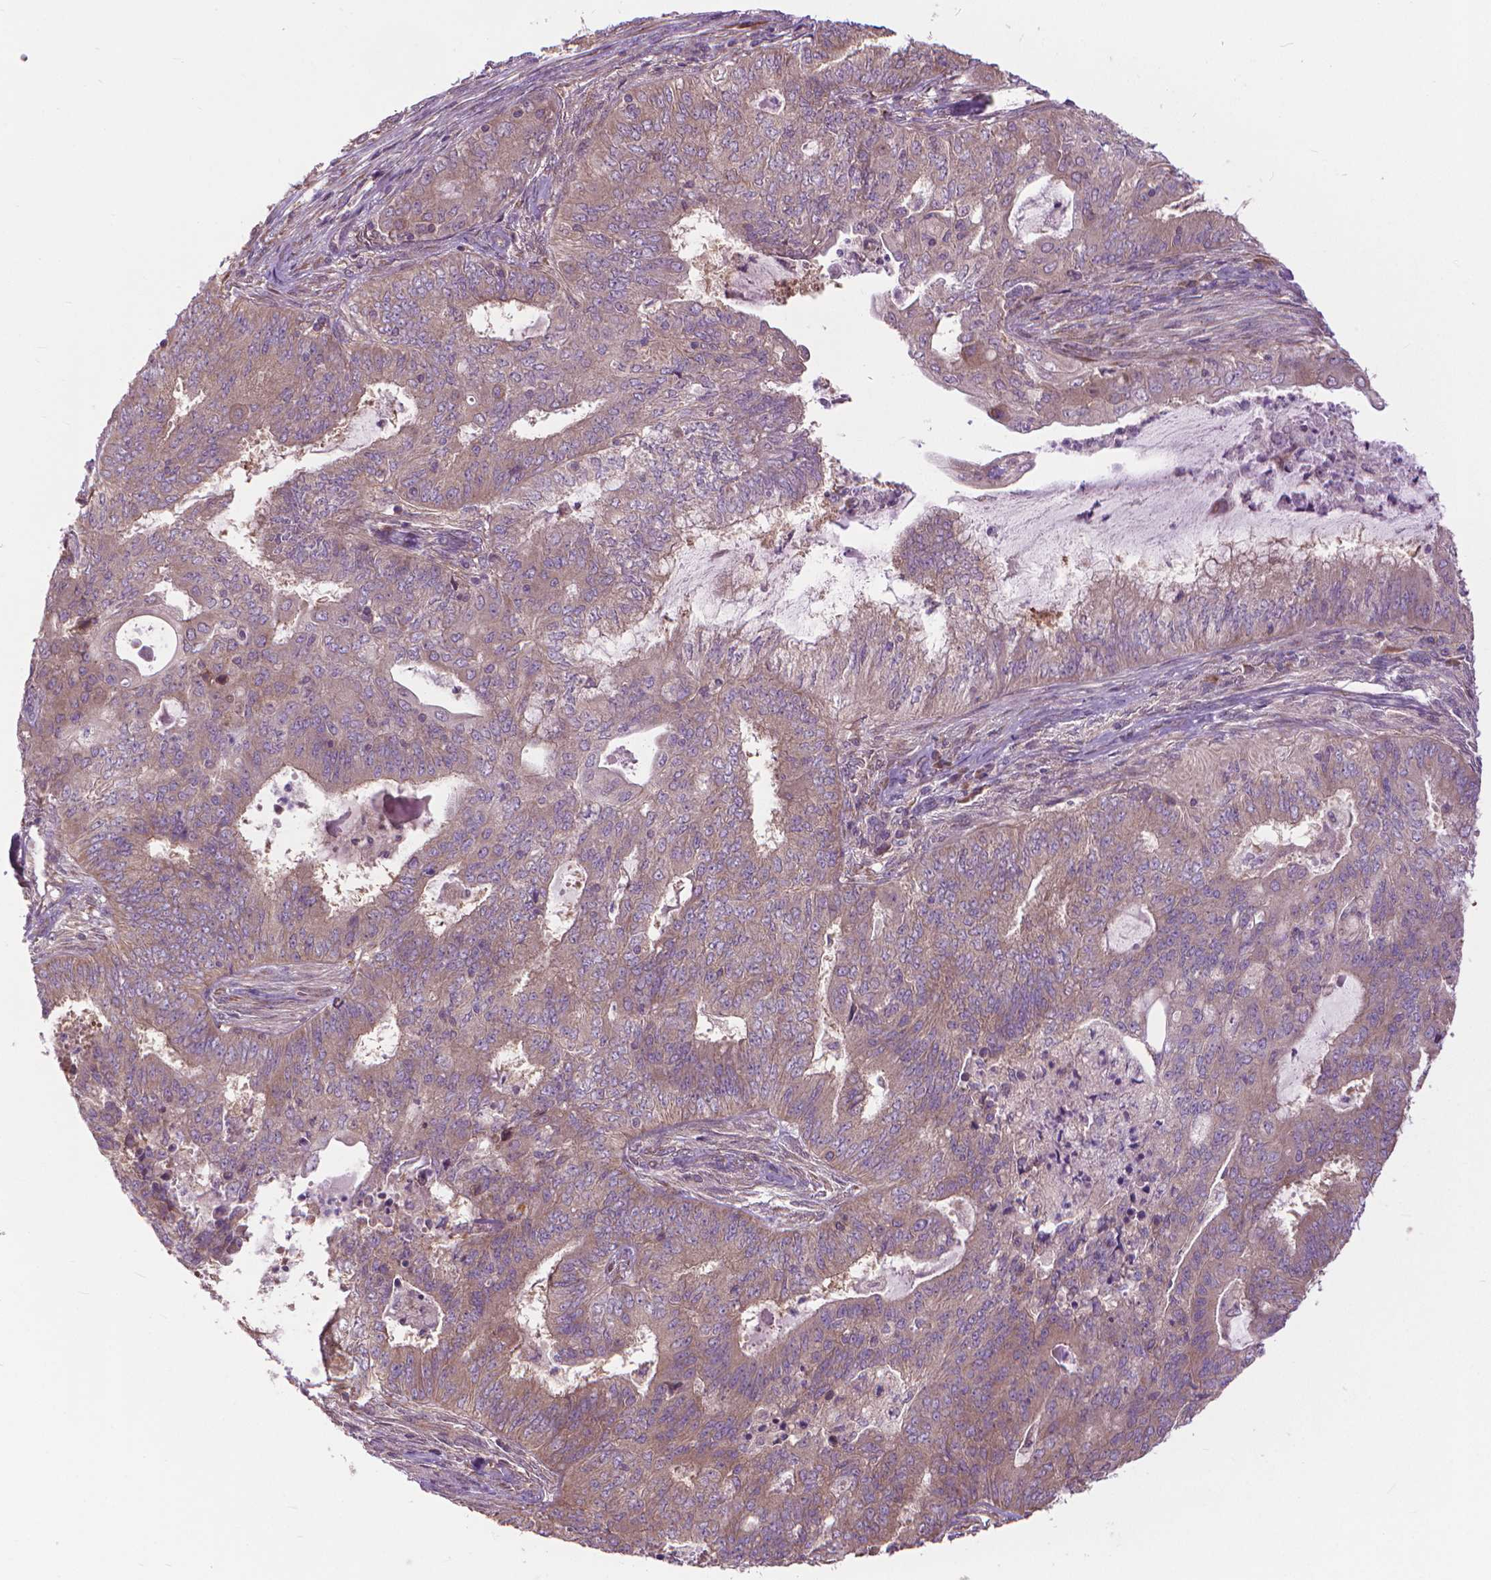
{"staining": {"intensity": "weak", "quantity": "25%-75%", "location": "cytoplasmic/membranous"}, "tissue": "endometrial cancer", "cell_type": "Tumor cells", "image_type": "cancer", "snomed": [{"axis": "morphology", "description": "Adenocarcinoma, NOS"}, {"axis": "topography", "description": "Endometrium"}], "caption": "Human endometrial cancer (adenocarcinoma) stained with a protein marker exhibits weak staining in tumor cells.", "gene": "NUDT1", "patient": {"sex": "female", "age": 62}}